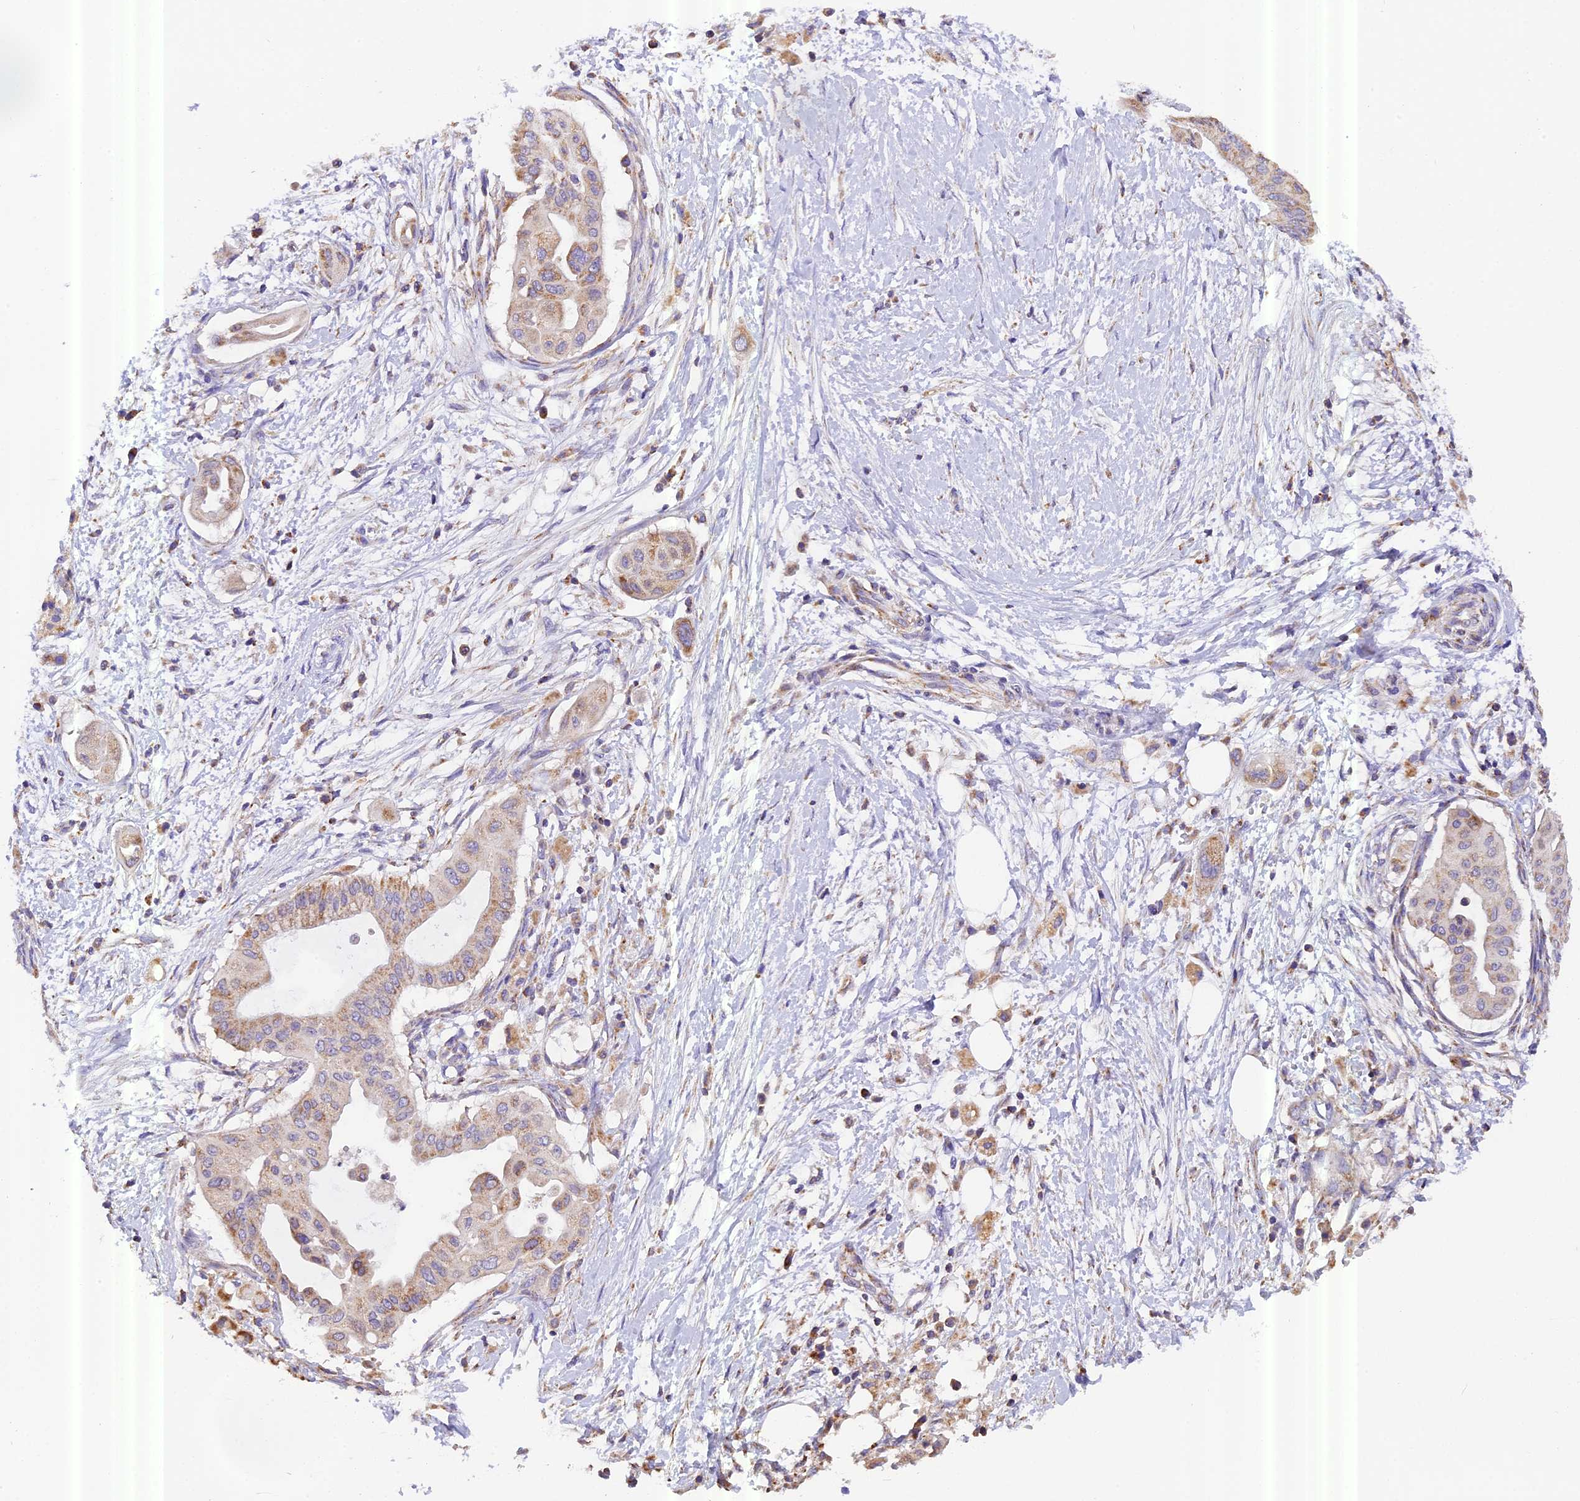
{"staining": {"intensity": "moderate", "quantity": "25%-75%", "location": "cytoplasmic/membranous"}, "tissue": "pancreatic cancer", "cell_type": "Tumor cells", "image_type": "cancer", "snomed": [{"axis": "morphology", "description": "Adenocarcinoma, NOS"}, {"axis": "topography", "description": "Pancreas"}], "caption": "Pancreatic adenocarcinoma stained with a protein marker demonstrates moderate staining in tumor cells.", "gene": "MGME1", "patient": {"sex": "male", "age": 68}}